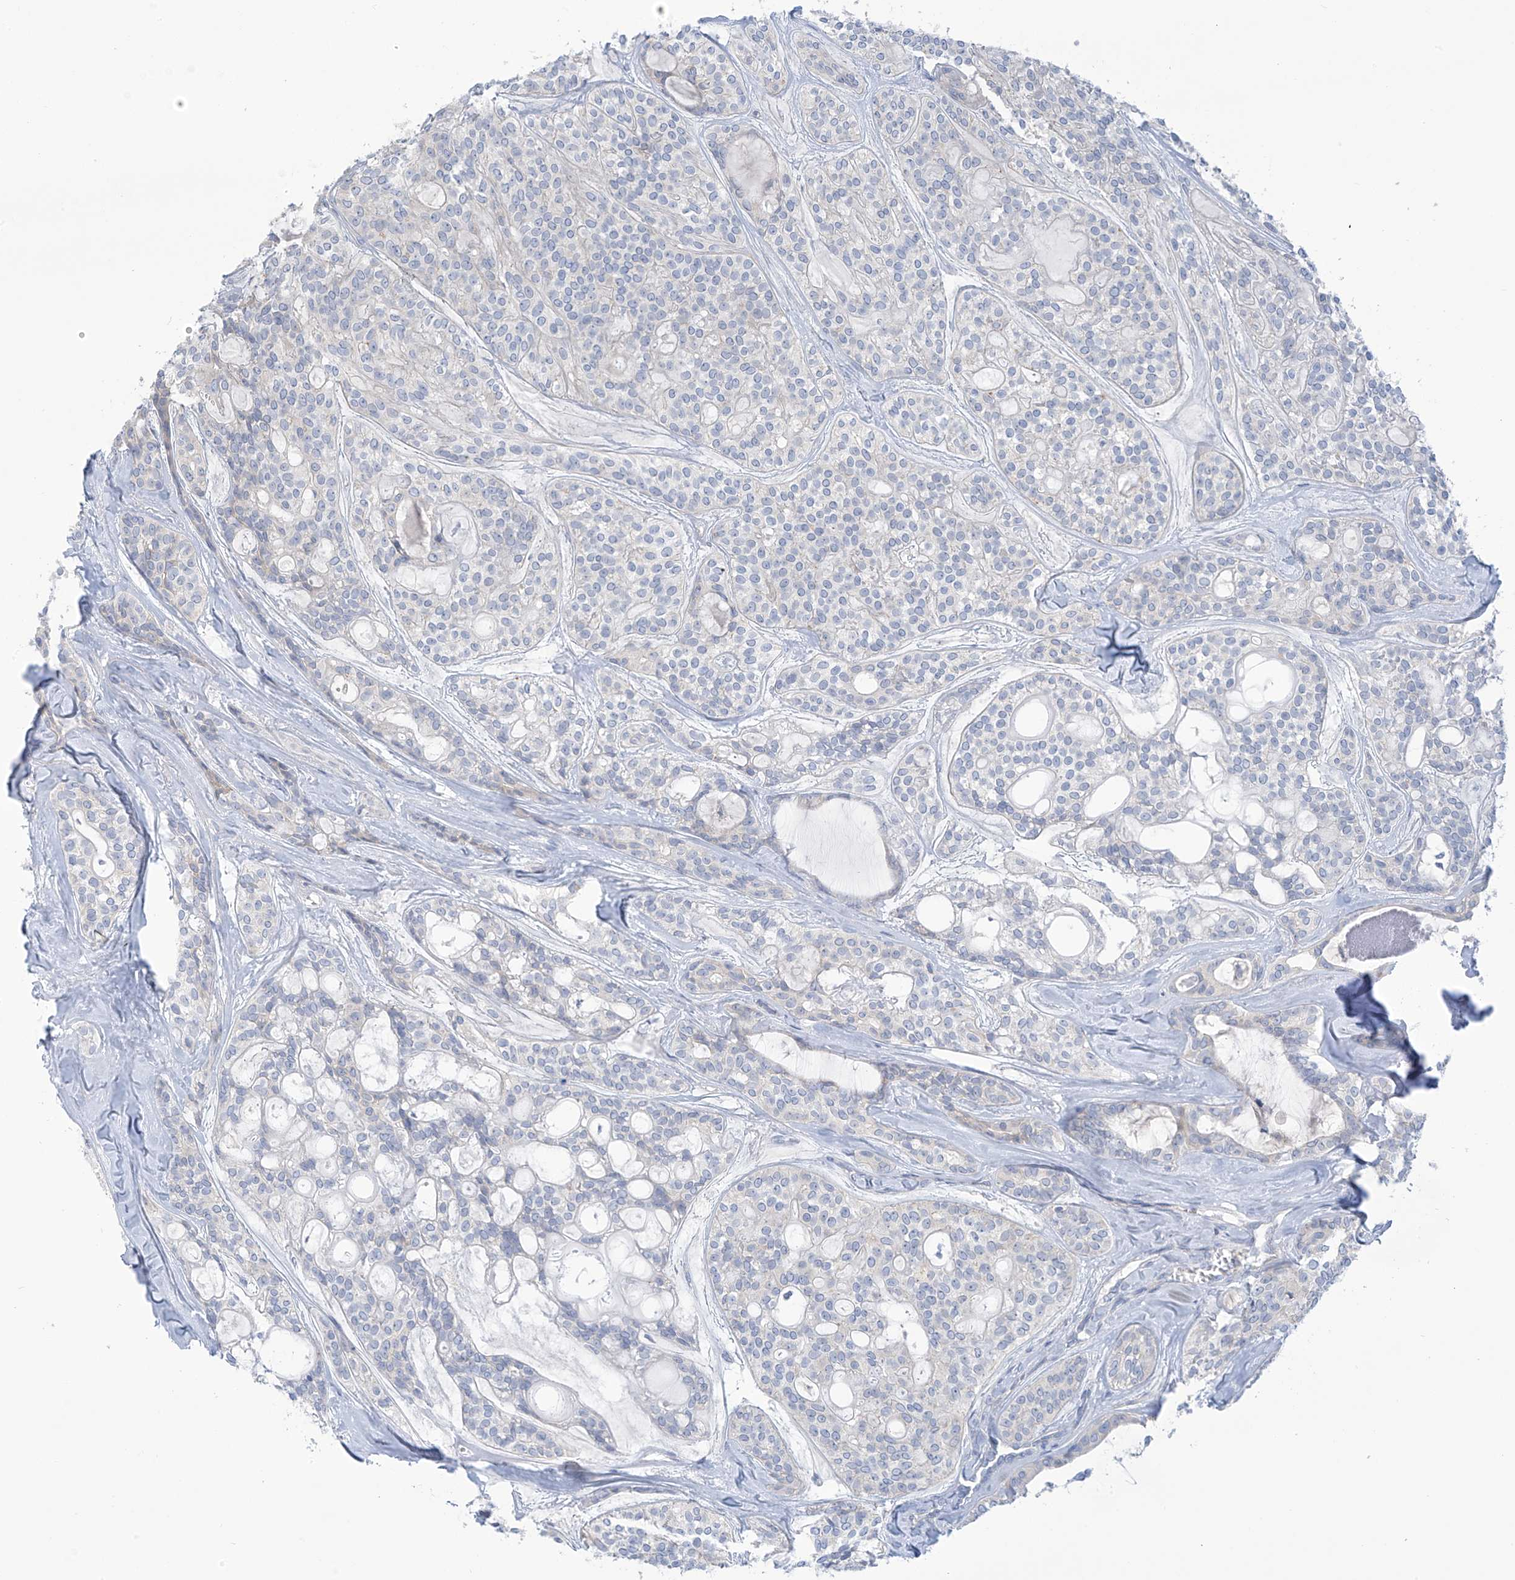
{"staining": {"intensity": "negative", "quantity": "none", "location": "none"}, "tissue": "head and neck cancer", "cell_type": "Tumor cells", "image_type": "cancer", "snomed": [{"axis": "morphology", "description": "Adenocarcinoma, NOS"}, {"axis": "topography", "description": "Head-Neck"}], "caption": "There is no significant expression in tumor cells of head and neck cancer (adenocarcinoma).", "gene": "SLC6A12", "patient": {"sex": "male", "age": 66}}